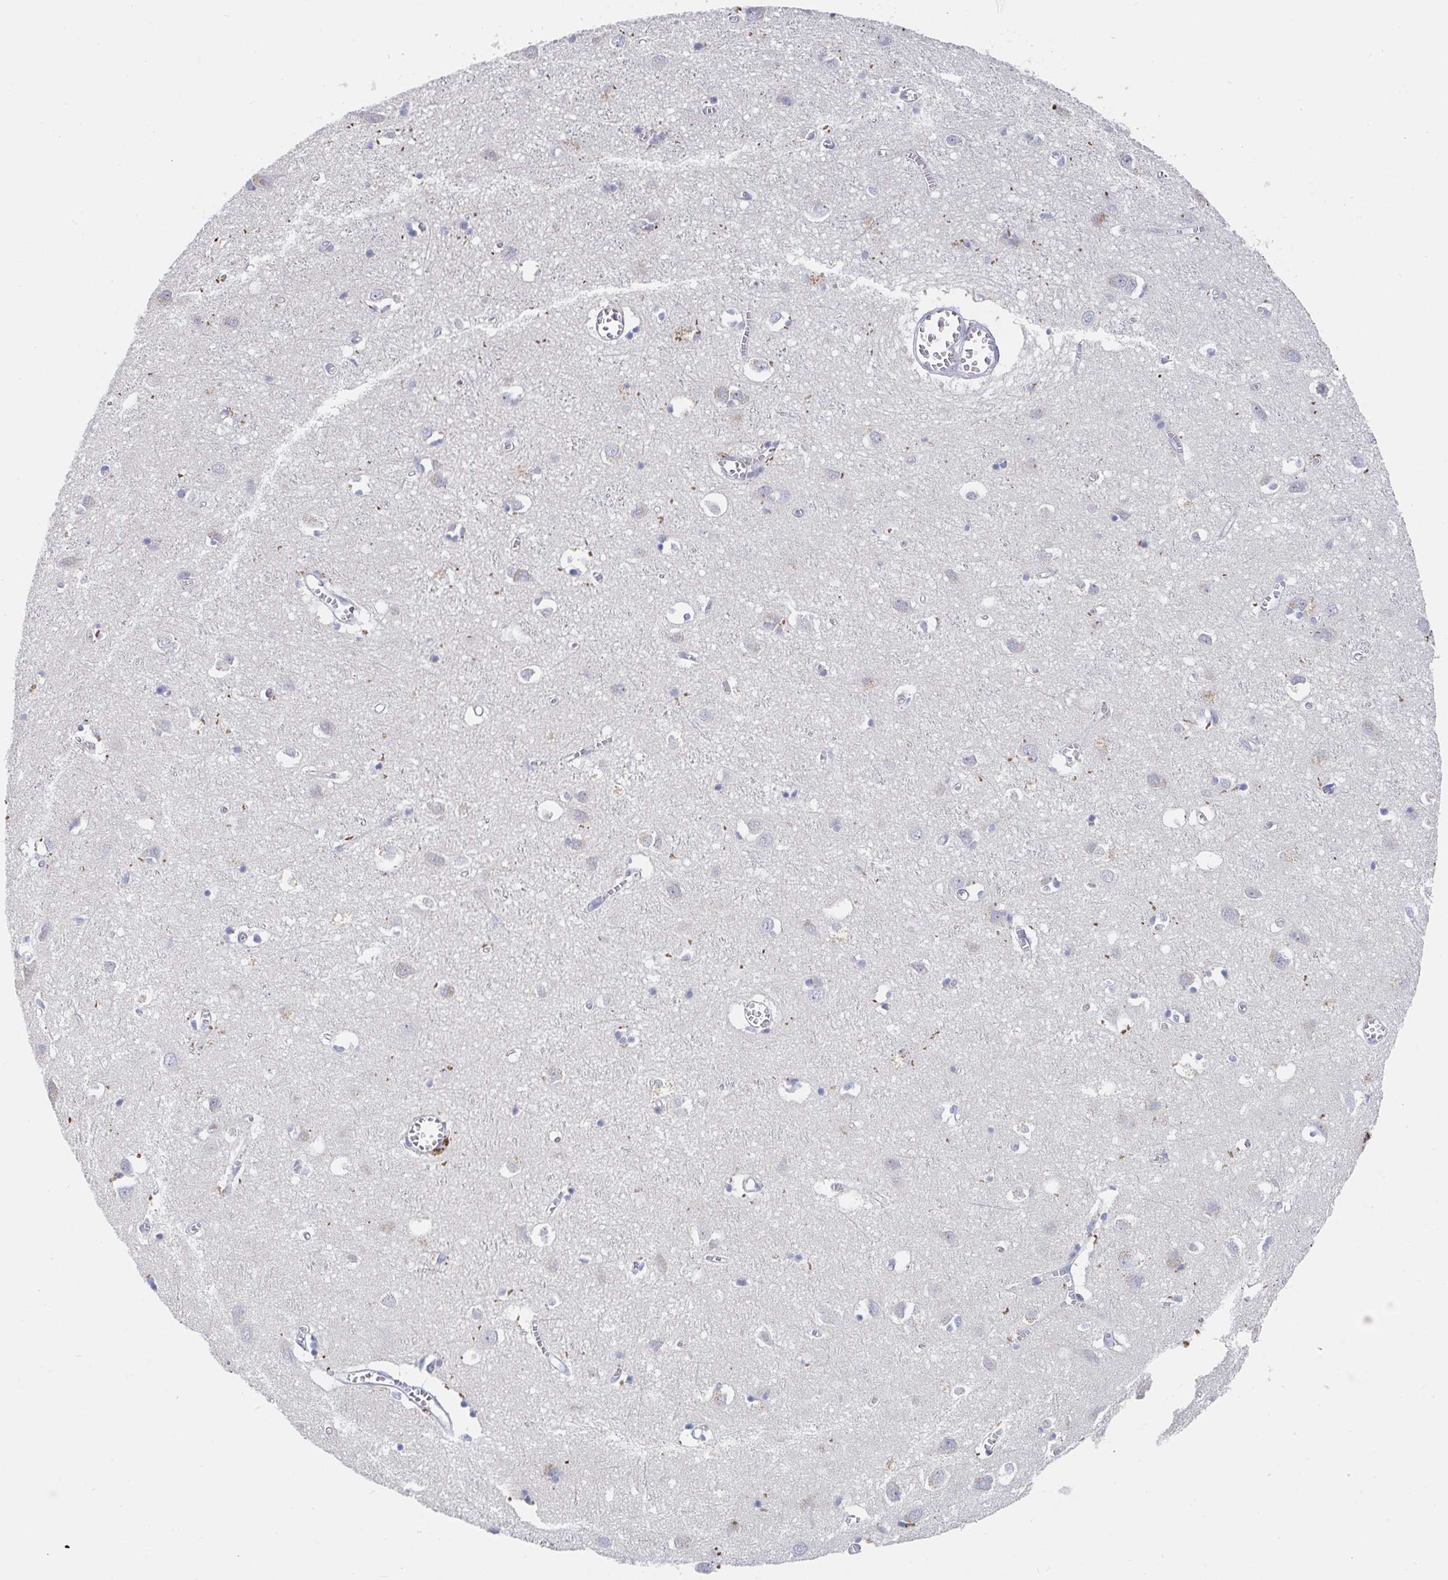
{"staining": {"intensity": "negative", "quantity": "none", "location": "none"}, "tissue": "cerebral cortex", "cell_type": "Endothelial cells", "image_type": "normal", "snomed": [{"axis": "morphology", "description": "Normal tissue, NOS"}, {"axis": "topography", "description": "Cerebral cortex"}], "caption": "An IHC micrograph of benign cerebral cortex is shown. There is no staining in endothelial cells of cerebral cortex.", "gene": "ZNF100", "patient": {"sex": "male", "age": 70}}